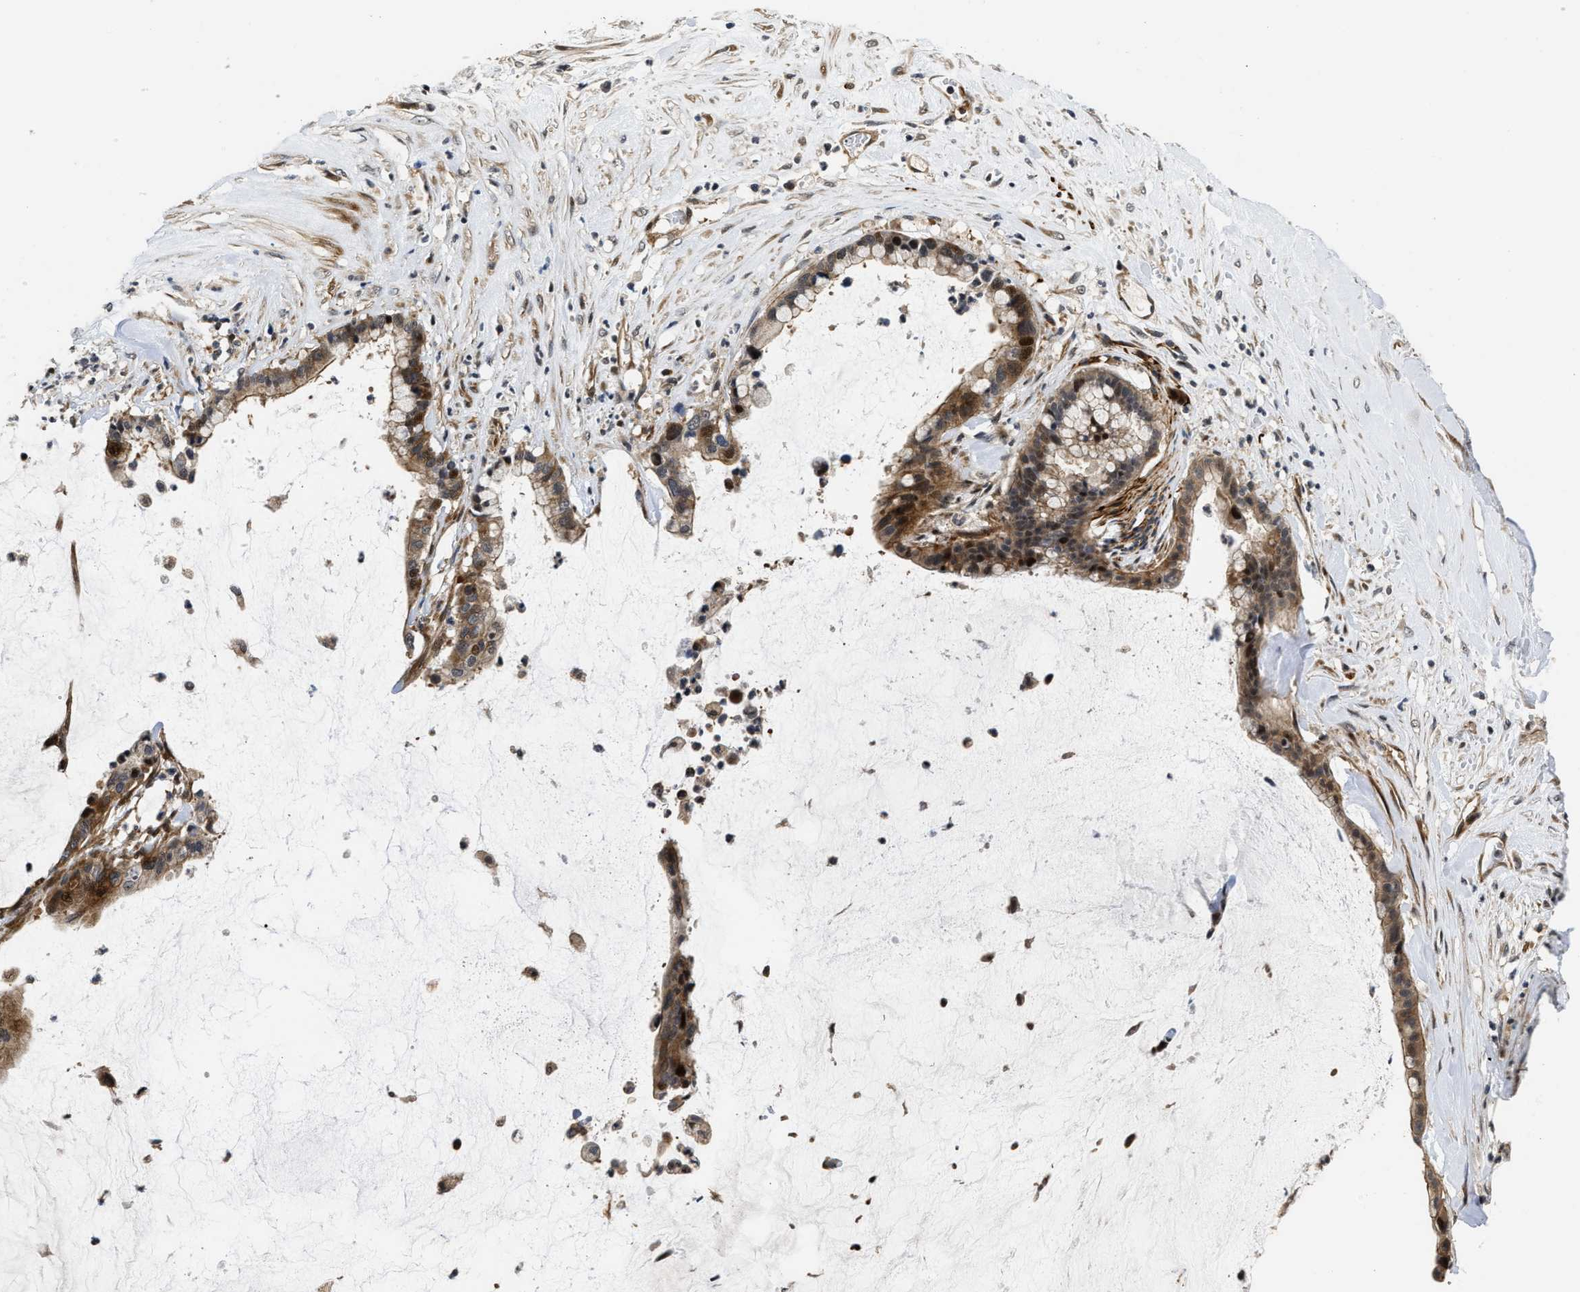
{"staining": {"intensity": "moderate", "quantity": ">75%", "location": "cytoplasmic/membranous,nuclear"}, "tissue": "pancreatic cancer", "cell_type": "Tumor cells", "image_type": "cancer", "snomed": [{"axis": "morphology", "description": "Adenocarcinoma, NOS"}, {"axis": "topography", "description": "Pancreas"}], "caption": "Protein analysis of pancreatic cancer (adenocarcinoma) tissue reveals moderate cytoplasmic/membranous and nuclear positivity in approximately >75% of tumor cells.", "gene": "ALDH3A2", "patient": {"sex": "male", "age": 41}}